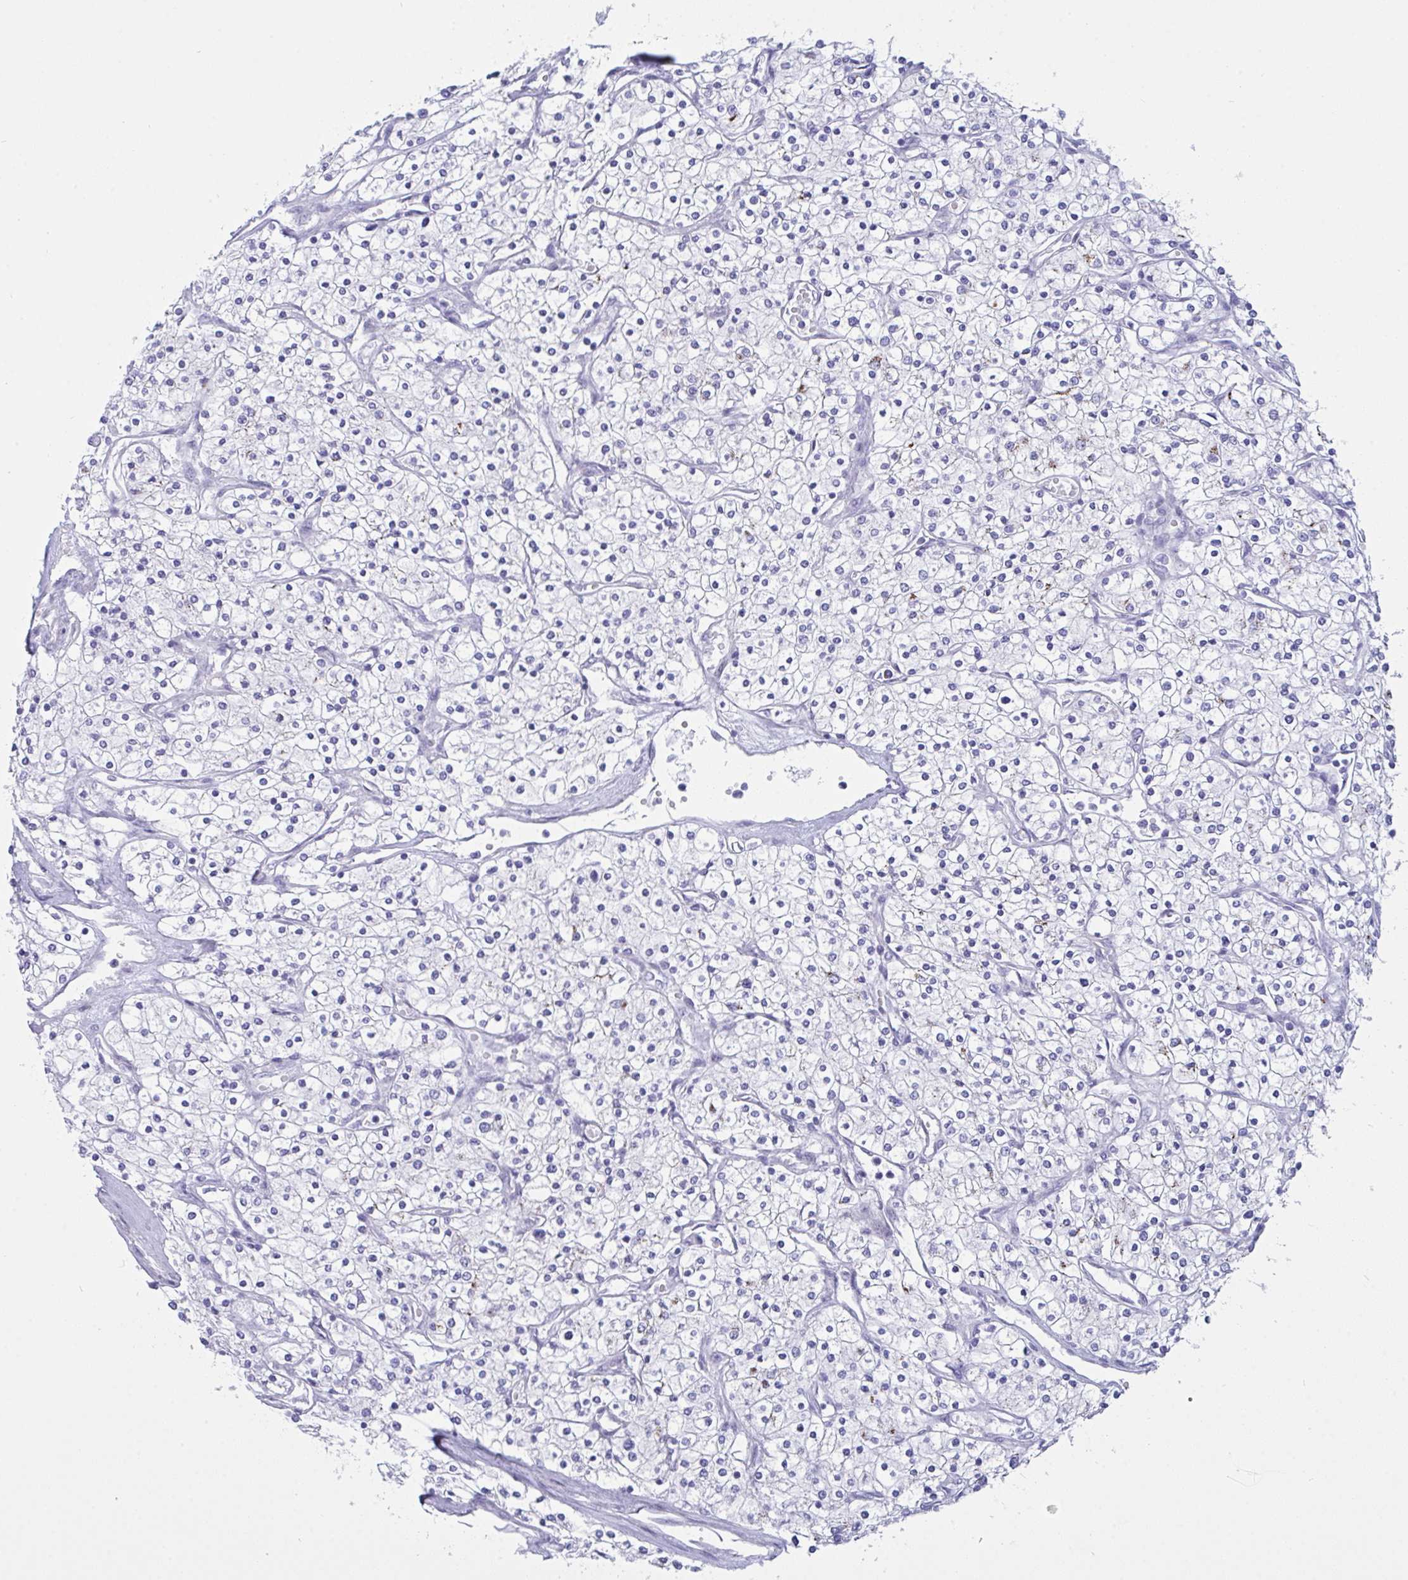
{"staining": {"intensity": "negative", "quantity": "none", "location": "none"}, "tissue": "renal cancer", "cell_type": "Tumor cells", "image_type": "cancer", "snomed": [{"axis": "morphology", "description": "Adenocarcinoma, NOS"}, {"axis": "topography", "description": "Kidney"}], "caption": "A histopathology image of renal cancer stained for a protein reveals no brown staining in tumor cells. (Stains: DAB IHC with hematoxylin counter stain, Microscopy: brightfield microscopy at high magnification).", "gene": "FBXL22", "patient": {"sex": "male", "age": 80}}